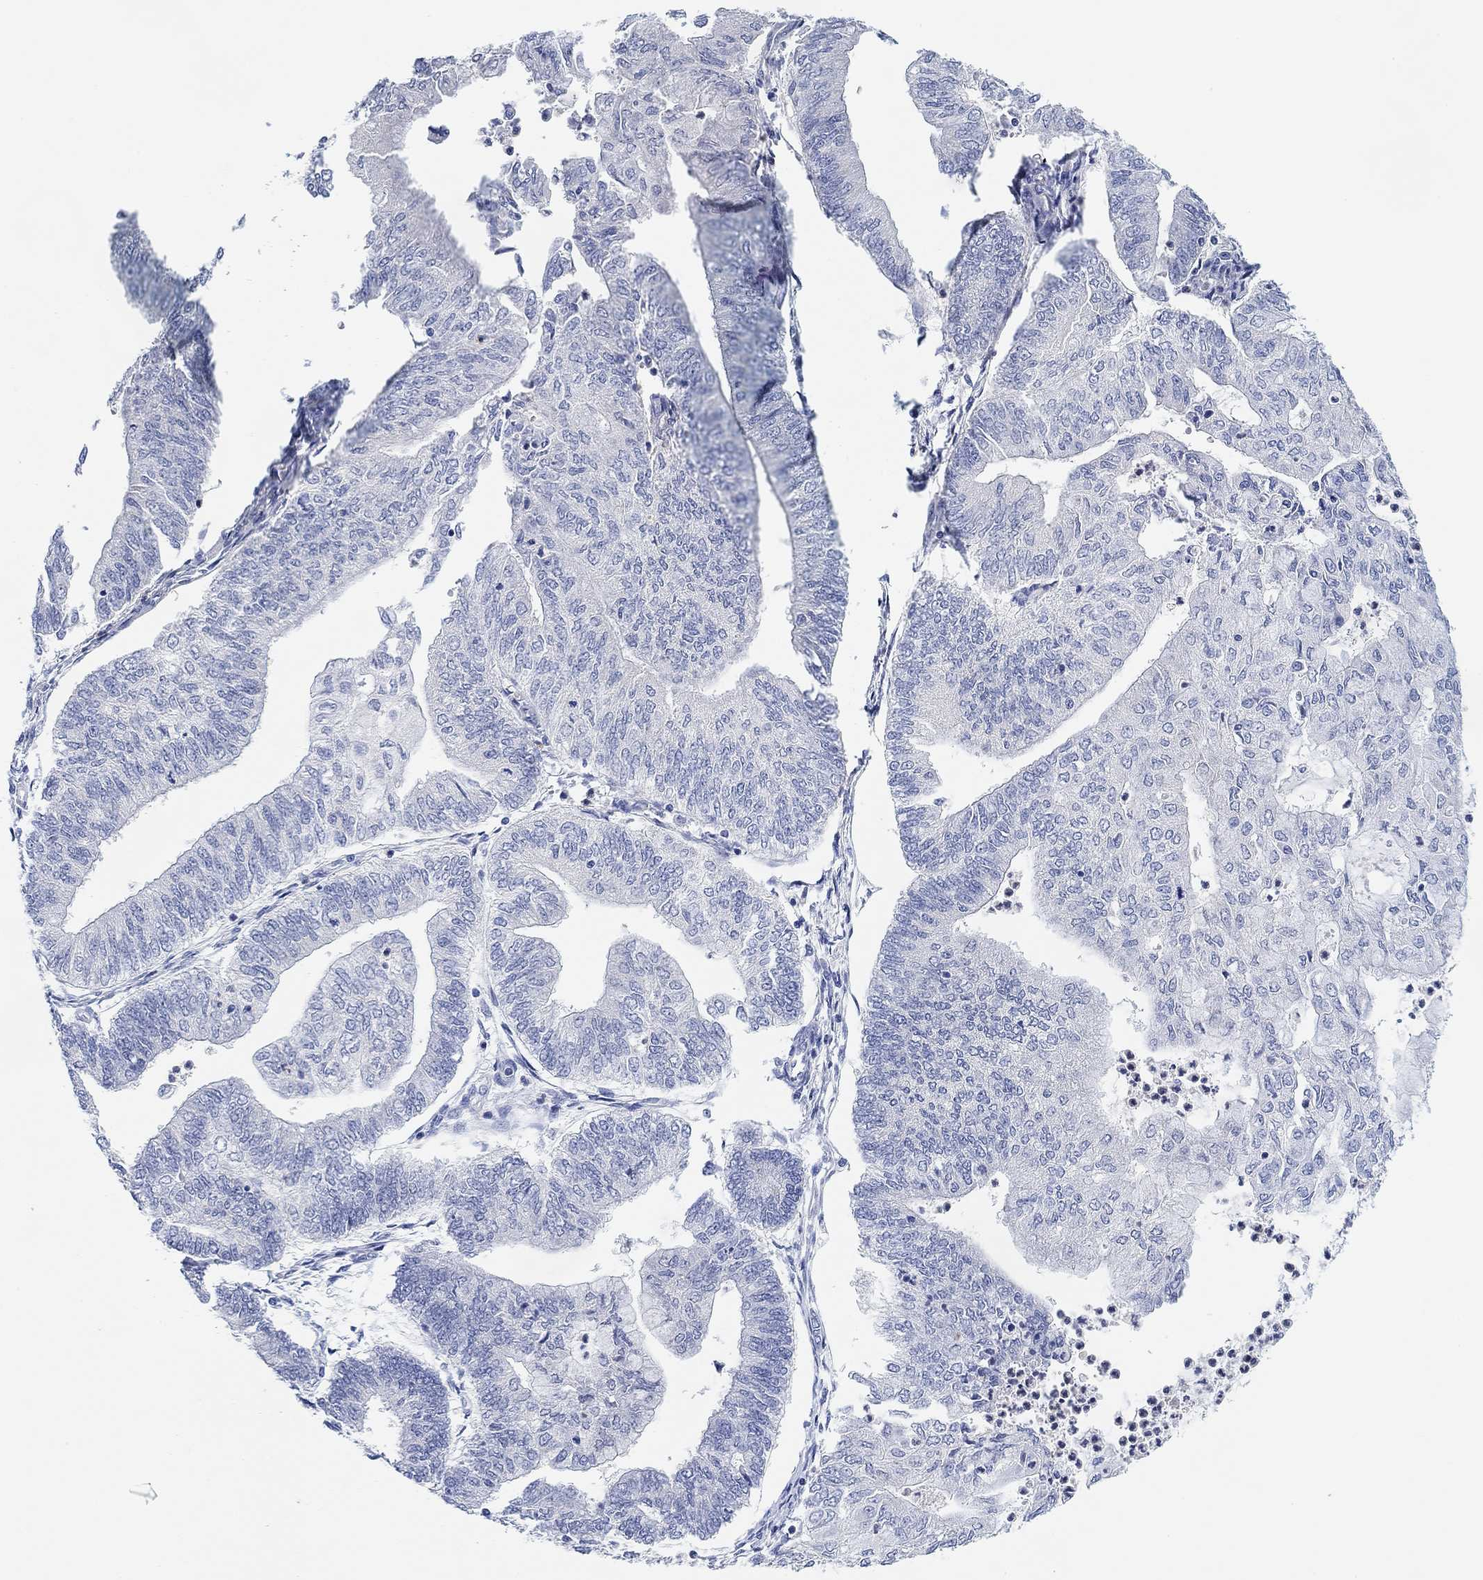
{"staining": {"intensity": "negative", "quantity": "none", "location": "none"}, "tissue": "endometrial cancer", "cell_type": "Tumor cells", "image_type": "cancer", "snomed": [{"axis": "morphology", "description": "Adenocarcinoma, NOS"}, {"axis": "topography", "description": "Endometrium"}], "caption": "Adenocarcinoma (endometrial) stained for a protein using IHC demonstrates no staining tumor cells.", "gene": "VAT1L", "patient": {"sex": "female", "age": 59}}